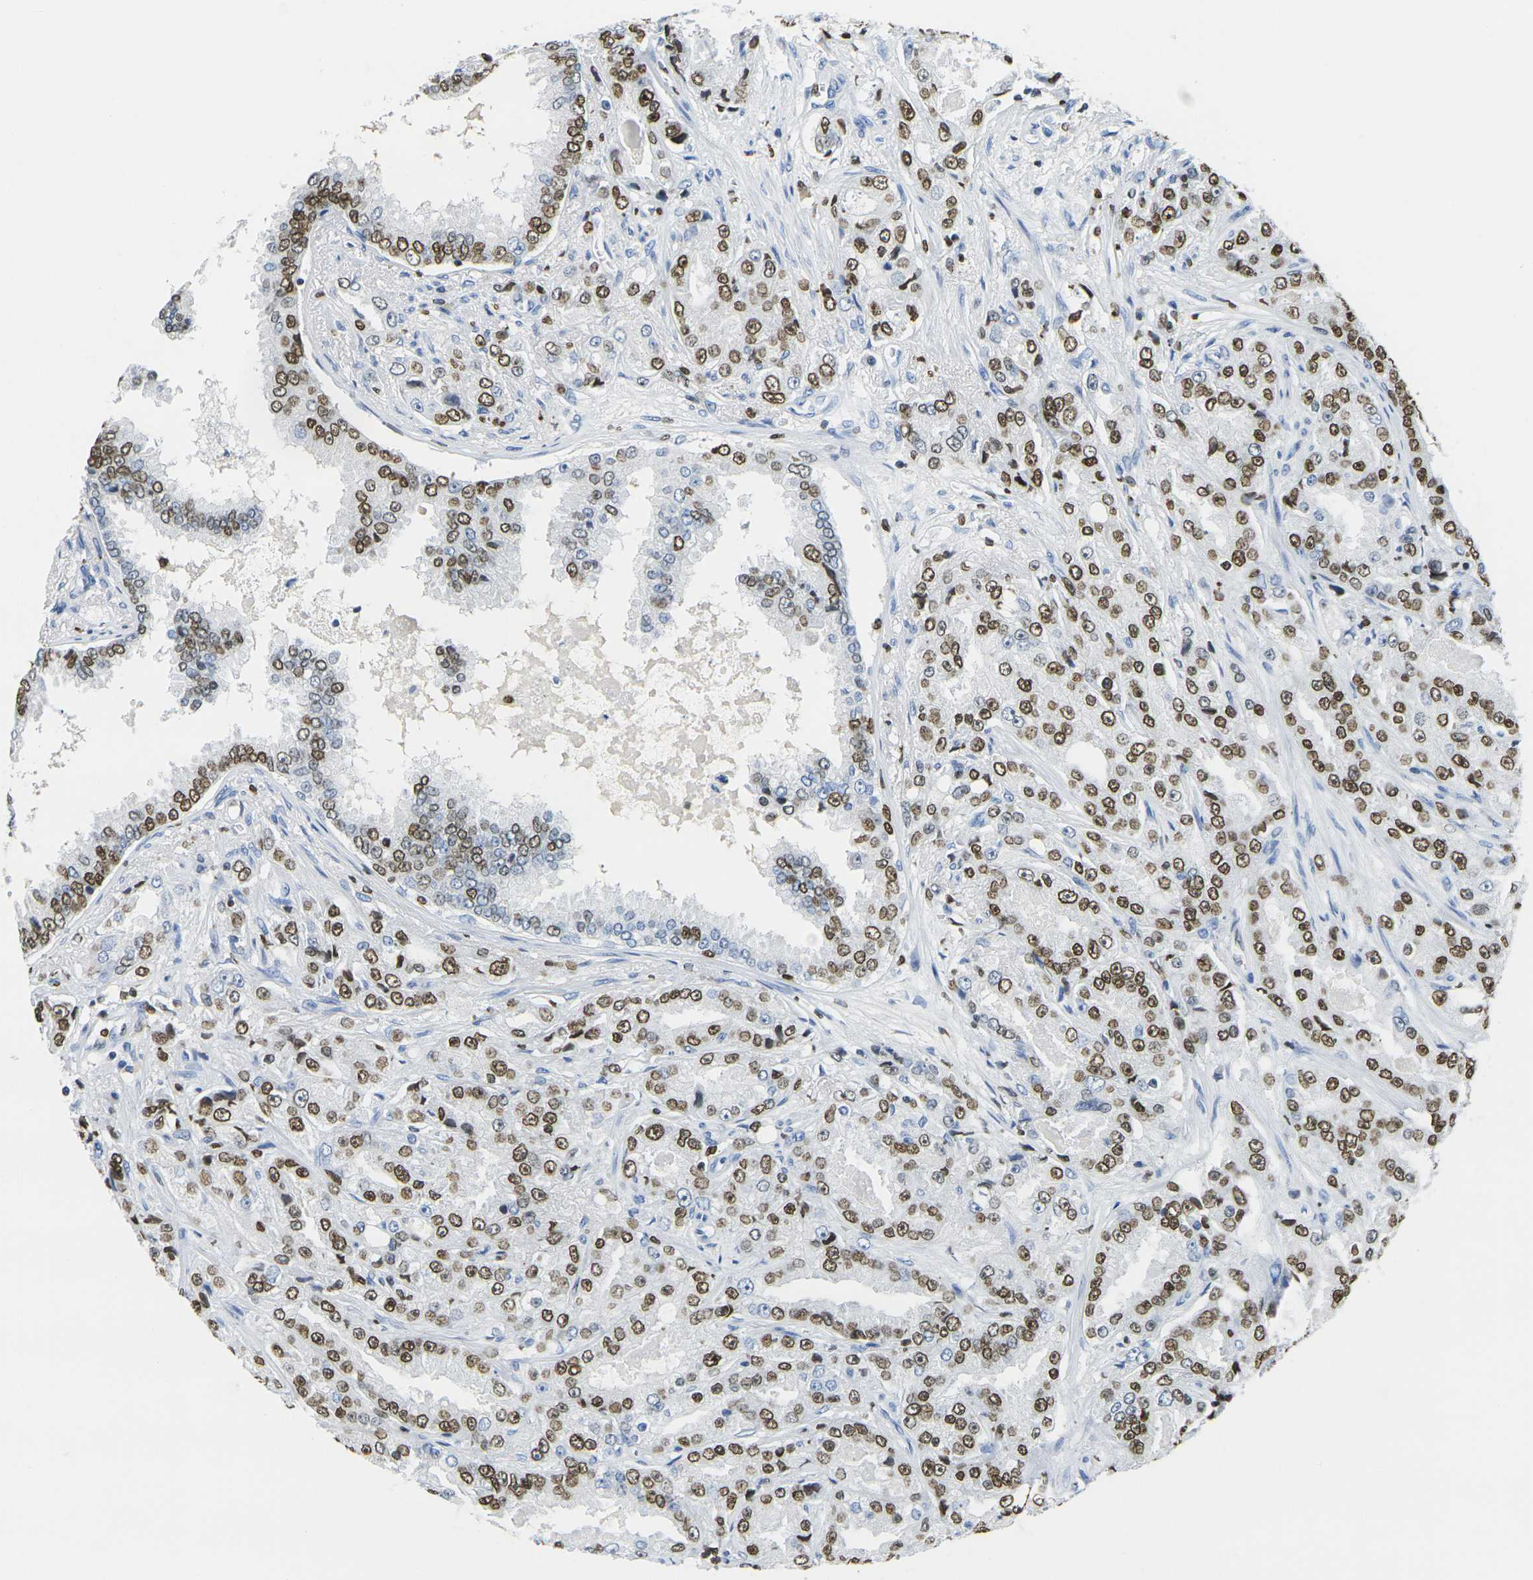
{"staining": {"intensity": "strong", "quantity": ">75%", "location": "nuclear"}, "tissue": "prostate cancer", "cell_type": "Tumor cells", "image_type": "cancer", "snomed": [{"axis": "morphology", "description": "Adenocarcinoma, High grade"}, {"axis": "topography", "description": "Prostate"}], "caption": "IHC (DAB (3,3'-diaminobenzidine)) staining of human prostate cancer (high-grade adenocarcinoma) demonstrates strong nuclear protein expression in approximately >75% of tumor cells.", "gene": "DRAXIN", "patient": {"sex": "male", "age": 73}}